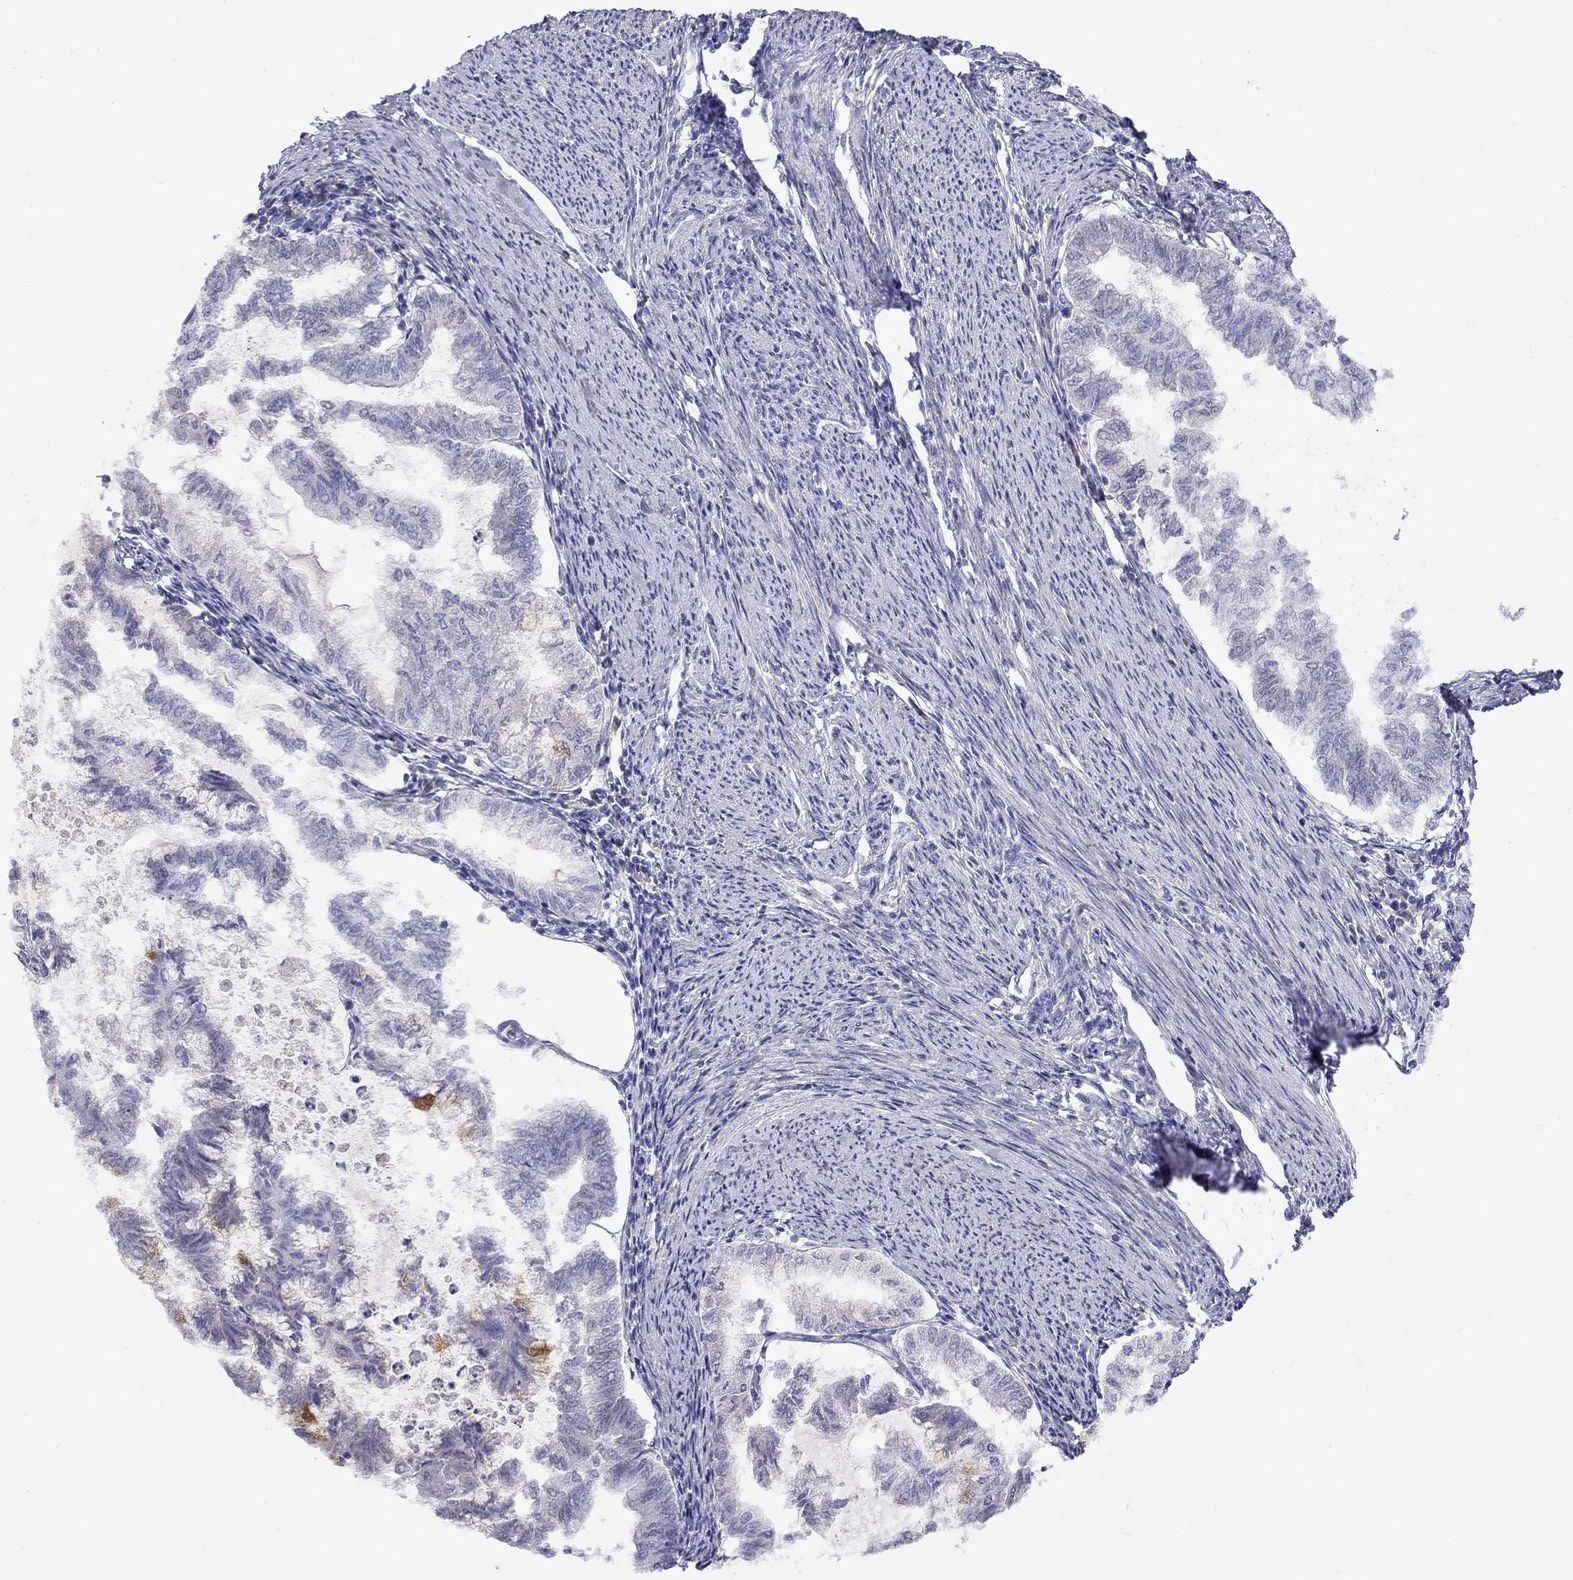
{"staining": {"intensity": "negative", "quantity": "none", "location": "none"}, "tissue": "endometrial cancer", "cell_type": "Tumor cells", "image_type": "cancer", "snomed": [{"axis": "morphology", "description": "Adenocarcinoma, NOS"}, {"axis": "topography", "description": "Endometrium"}], "caption": "Image shows no significant protein expression in tumor cells of endometrial cancer (adenocarcinoma).", "gene": "CPNE4", "patient": {"sex": "female", "age": 79}}